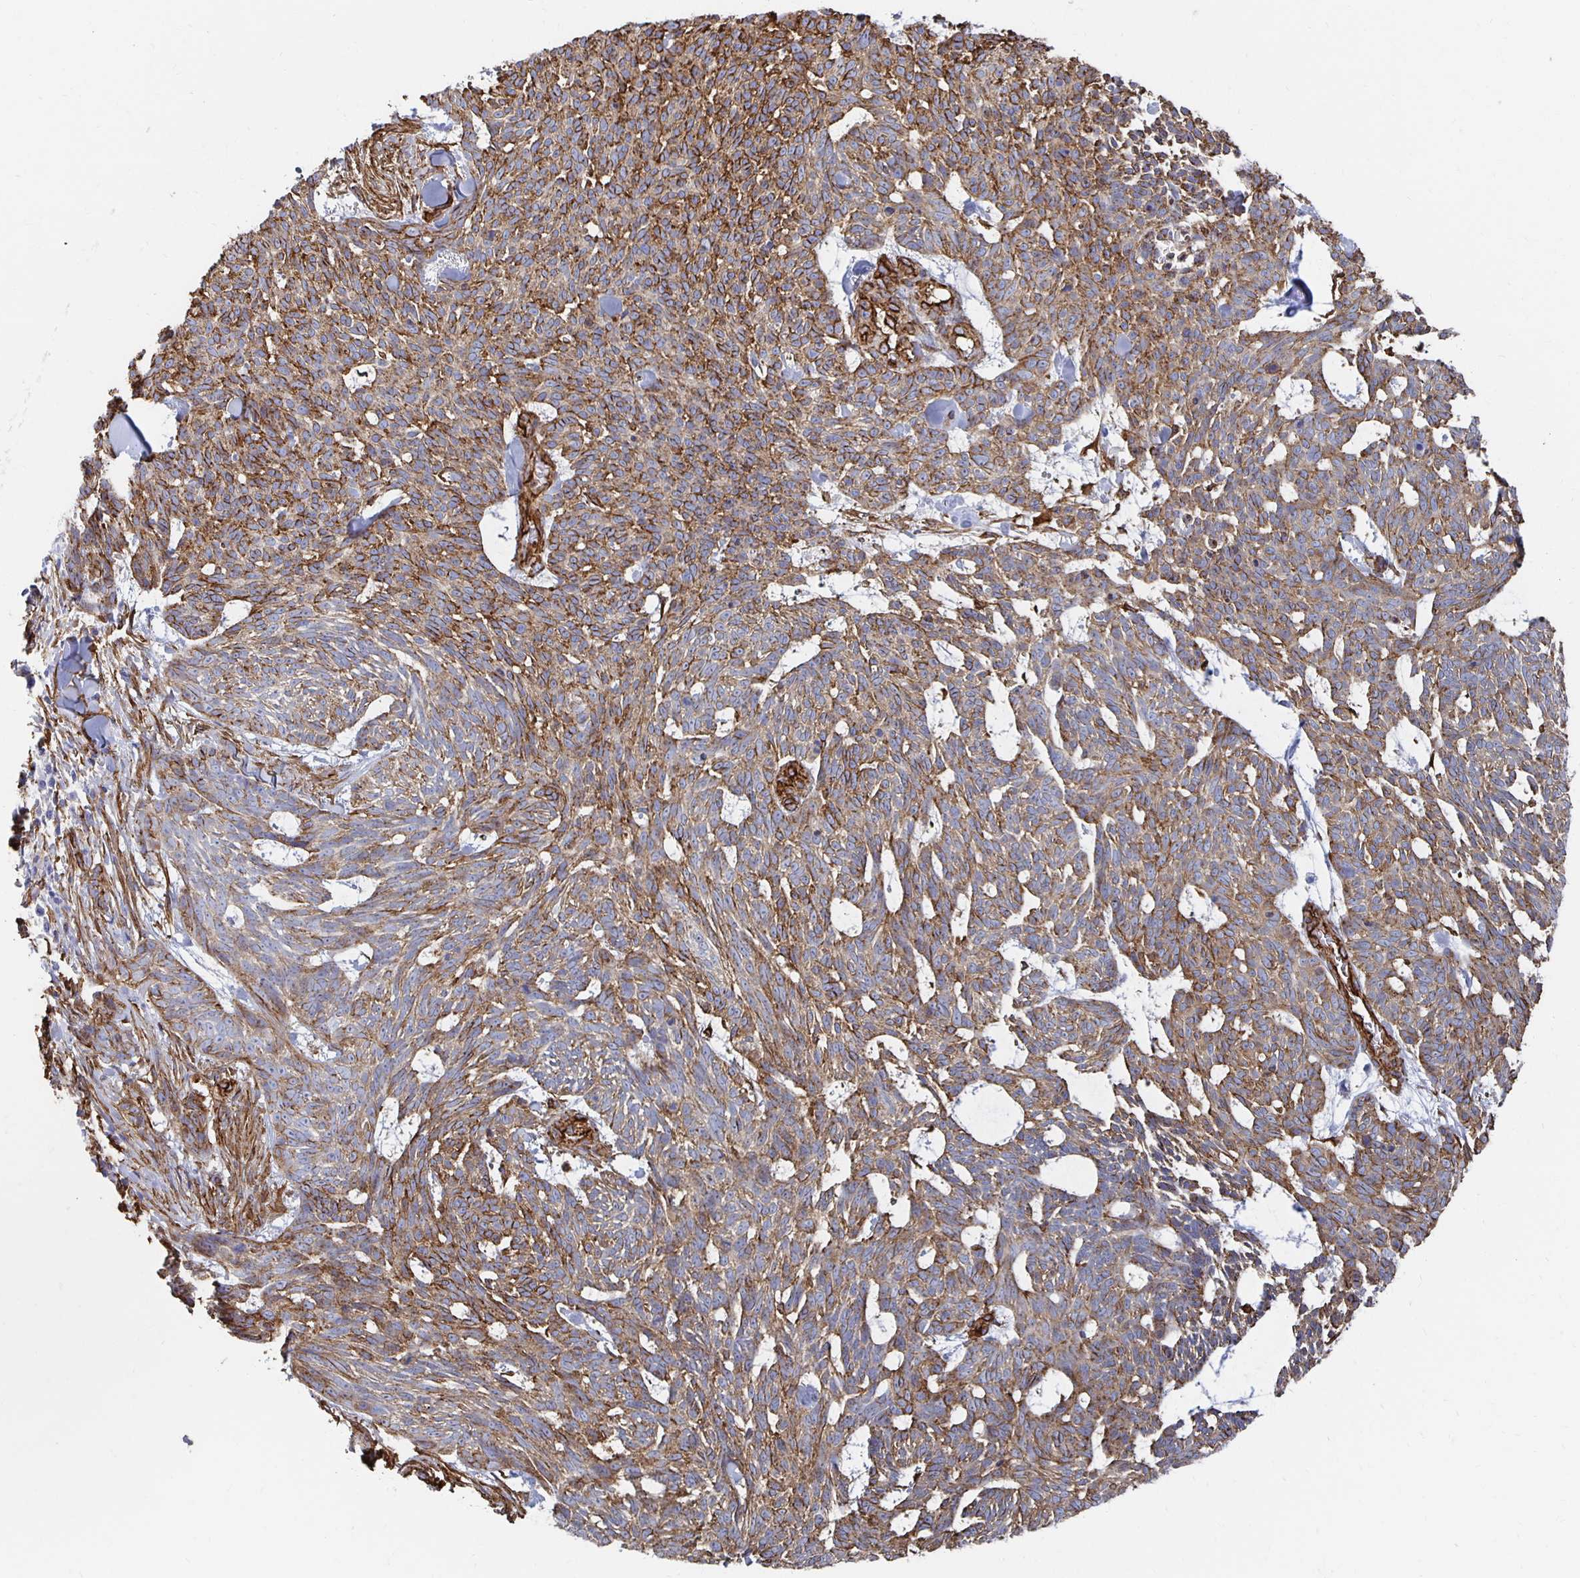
{"staining": {"intensity": "moderate", "quantity": ">75%", "location": "cytoplasmic/membranous"}, "tissue": "skin cancer", "cell_type": "Tumor cells", "image_type": "cancer", "snomed": [{"axis": "morphology", "description": "Basal cell carcinoma"}, {"axis": "topography", "description": "Skin"}], "caption": "This is a histology image of immunohistochemistry staining of basal cell carcinoma (skin), which shows moderate staining in the cytoplasmic/membranous of tumor cells.", "gene": "VIPR2", "patient": {"sex": "female", "age": 93}}